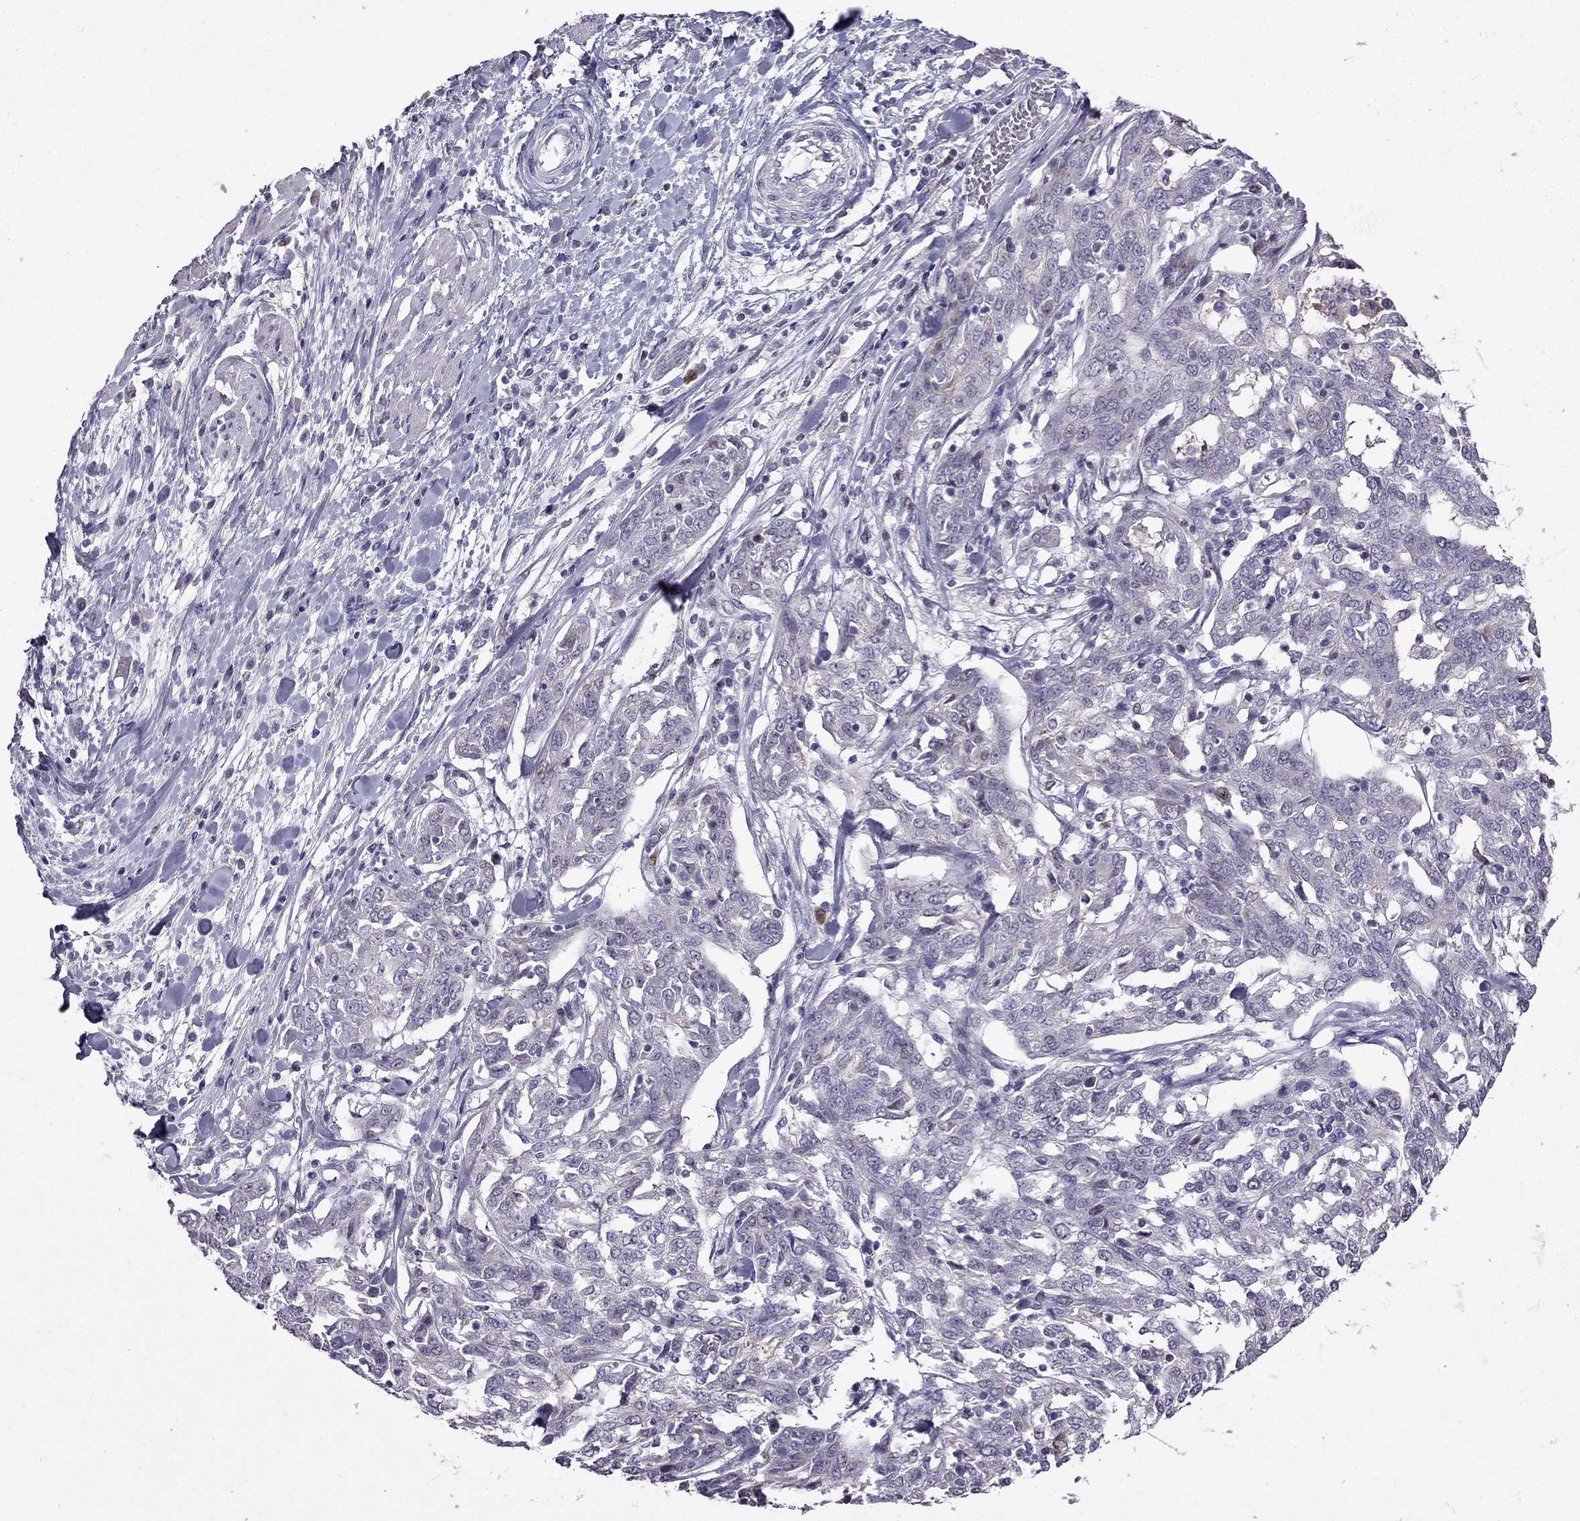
{"staining": {"intensity": "negative", "quantity": "none", "location": "none"}, "tissue": "ovarian cancer", "cell_type": "Tumor cells", "image_type": "cancer", "snomed": [{"axis": "morphology", "description": "Cystadenocarcinoma, serous, NOS"}, {"axis": "topography", "description": "Ovary"}], "caption": "A high-resolution image shows immunohistochemistry (IHC) staining of ovarian cancer (serous cystadenocarcinoma), which demonstrates no significant expression in tumor cells.", "gene": "UHRF1", "patient": {"sex": "female", "age": 67}}